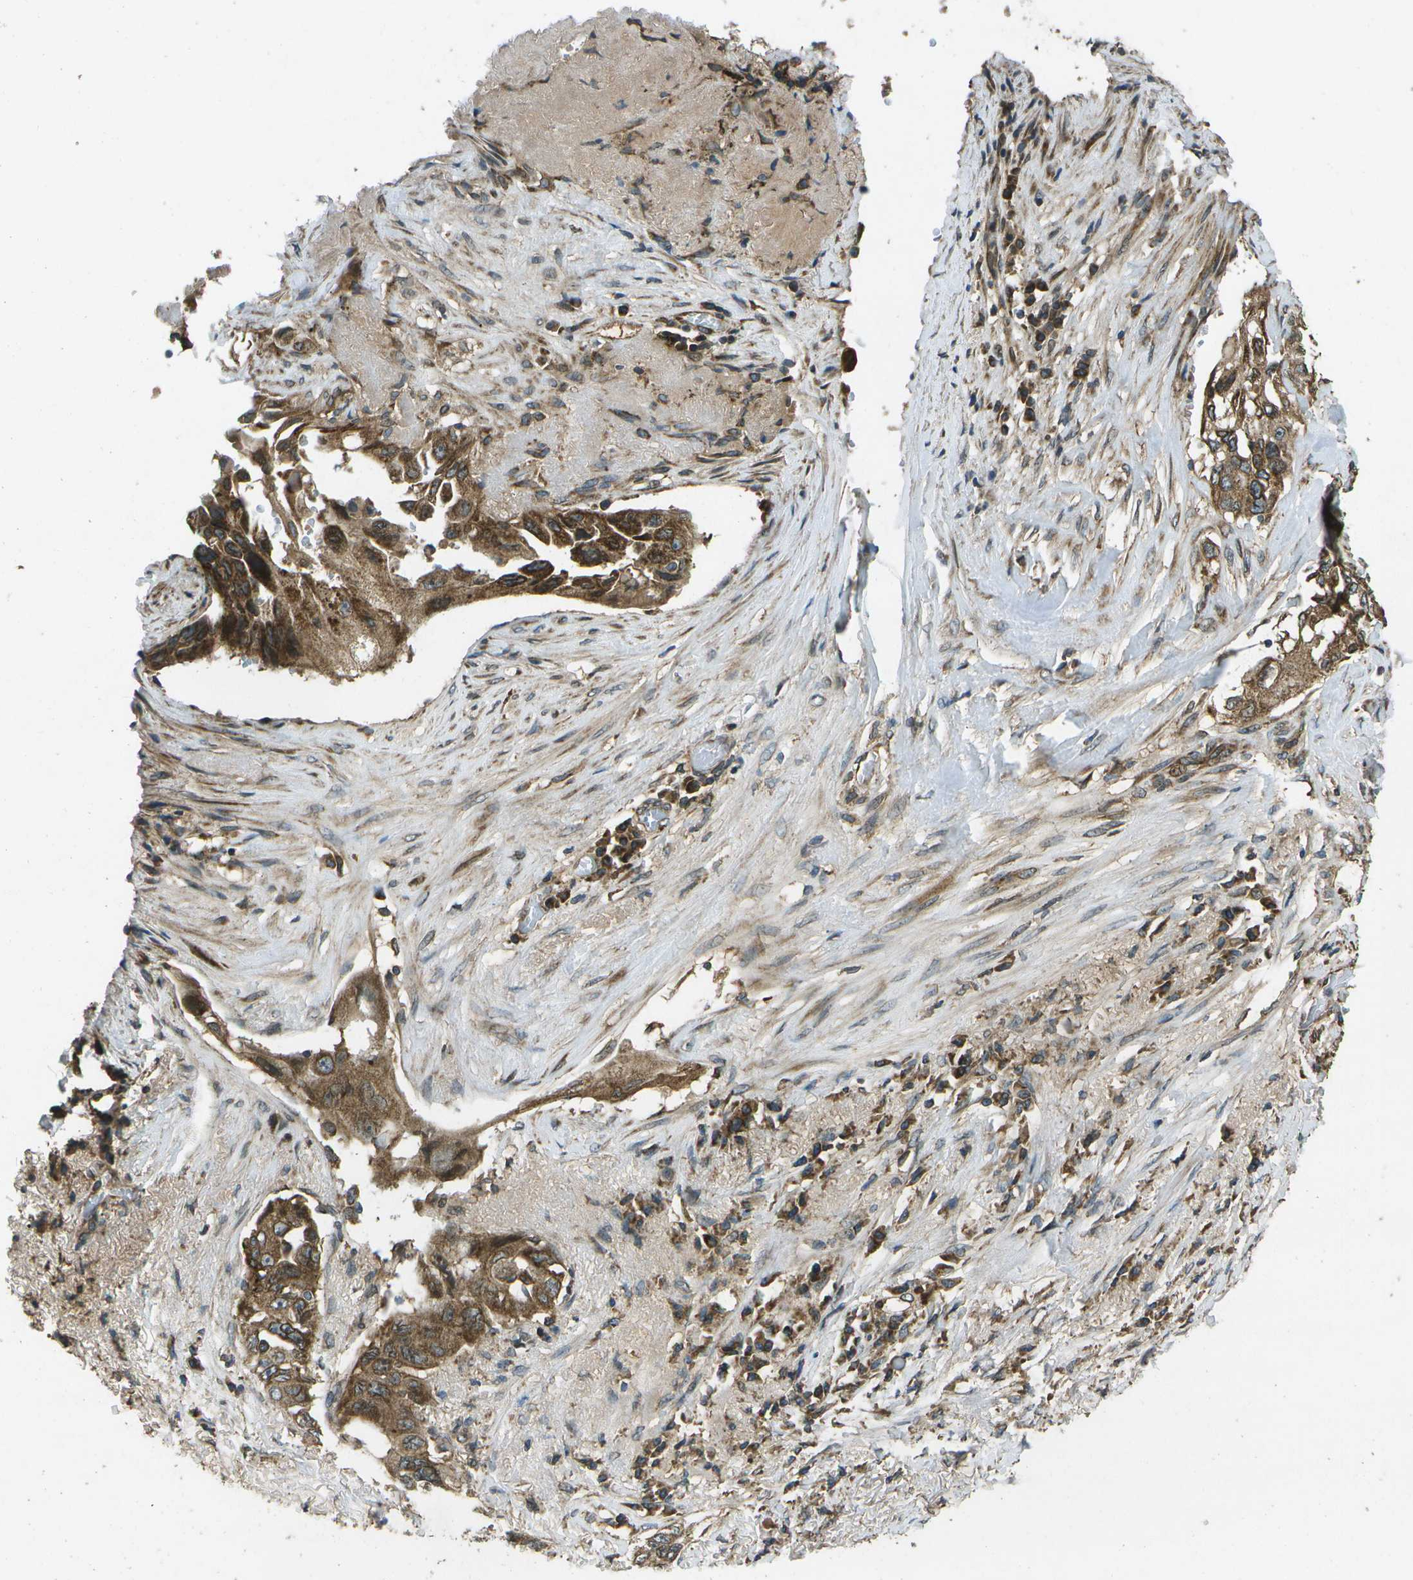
{"staining": {"intensity": "moderate", "quantity": ">75%", "location": "cytoplasmic/membranous"}, "tissue": "lung cancer", "cell_type": "Tumor cells", "image_type": "cancer", "snomed": [{"axis": "morphology", "description": "Adenocarcinoma, NOS"}, {"axis": "topography", "description": "Lung"}], "caption": "Protein analysis of adenocarcinoma (lung) tissue exhibits moderate cytoplasmic/membranous expression in about >75% of tumor cells. (IHC, brightfield microscopy, high magnification).", "gene": "HFE", "patient": {"sex": "female", "age": 51}}